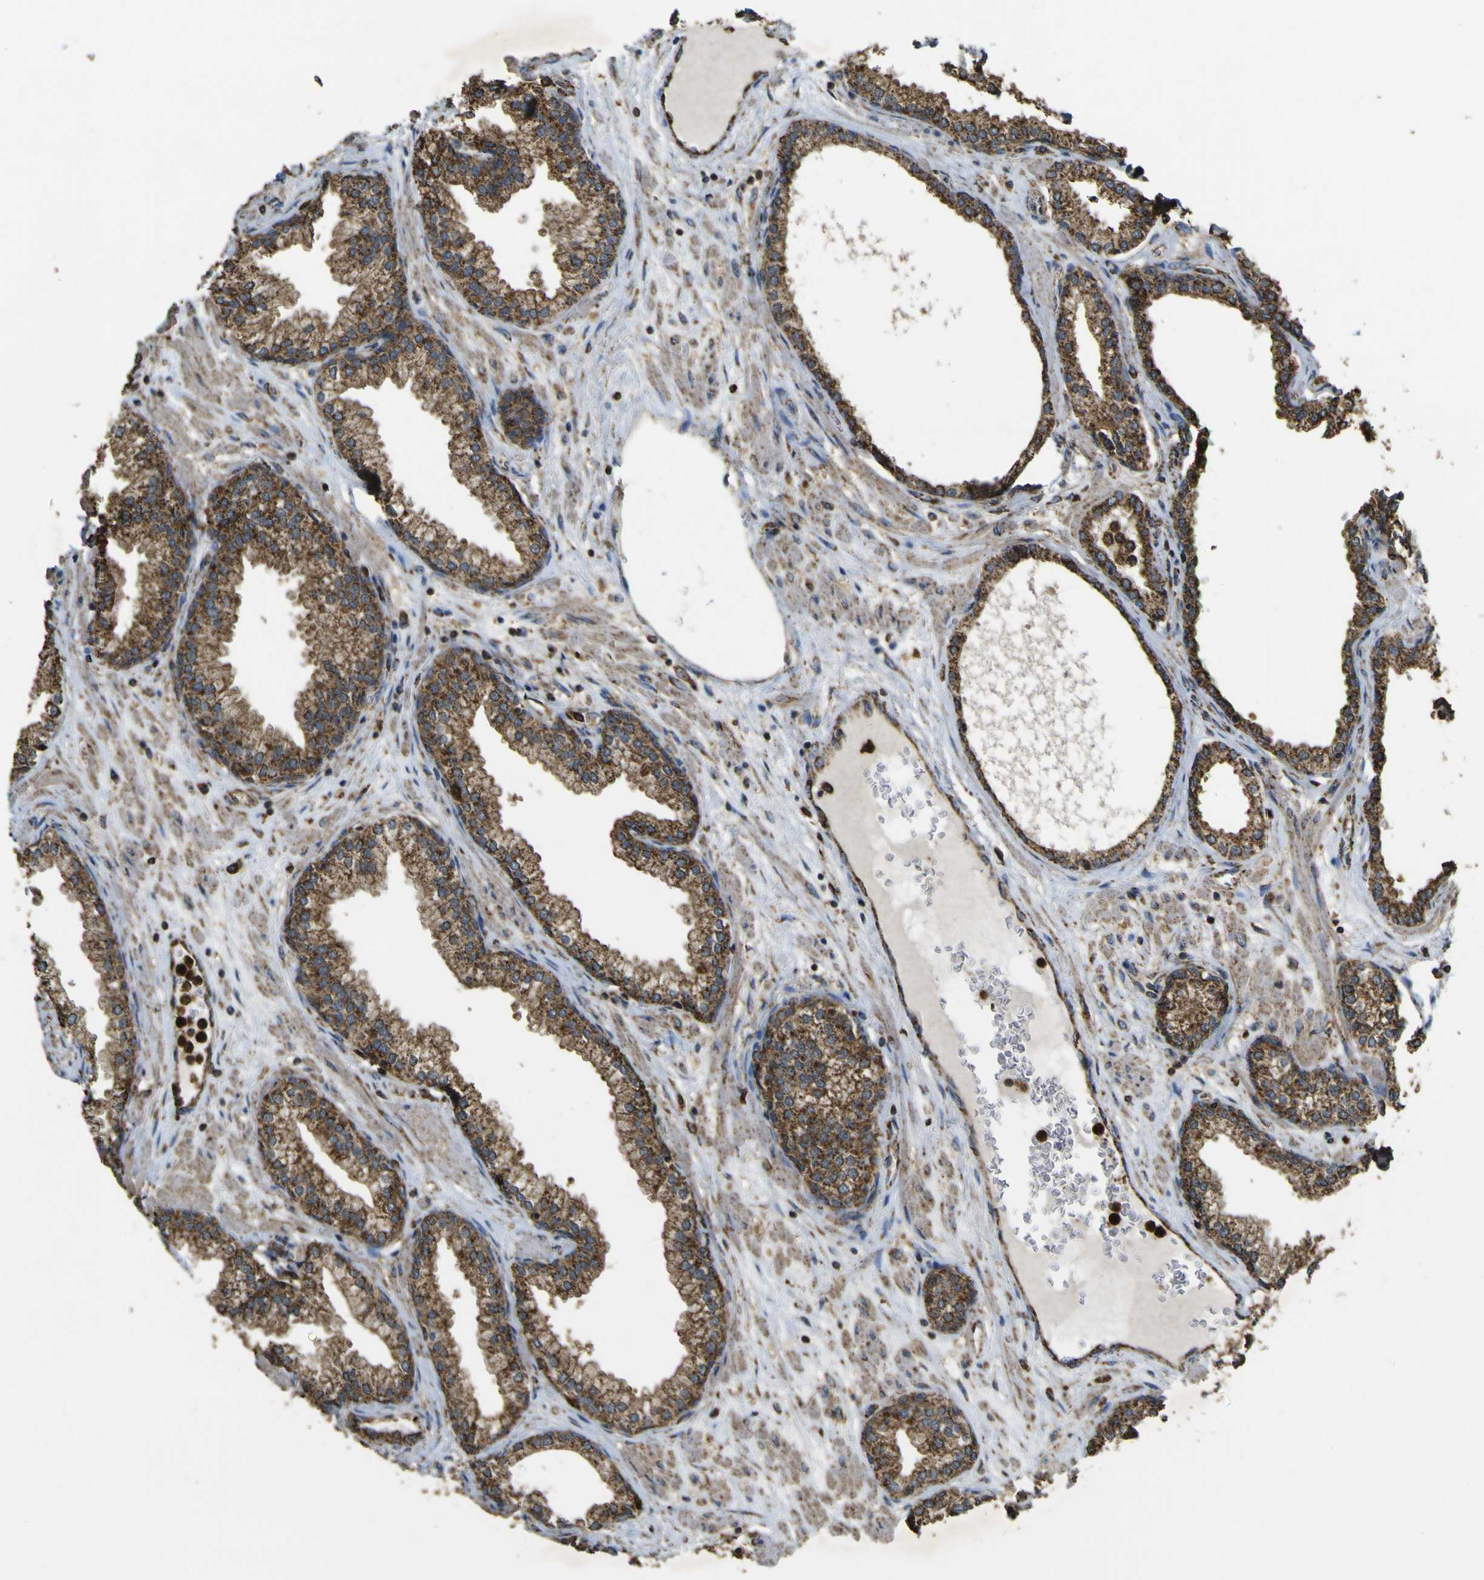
{"staining": {"intensity": "strong", "quantity": ">75%", "location": "cytoplasmic/membranous"}, "tissue": "prostate", "cell_type": "Glandular cells", "image_type": "normal", "snomed": [{"axis": "morphology", "description": "Normal tissue, NOS"}, {"axis": "morphology", "description": "Urothelial carcinoma, Low grade"}, {"axis": "topography", "description": "Urinary bladder"}, {"axis": "topography", "description": "Prostate"}], "caption": "The micrograph displays a brown stain indicating the presence of a protein in the cytoplasmic/membranous of glandular cells in prostate.", "gene": "ACSL3", "patient": {"sex": "male", "age": 60}}